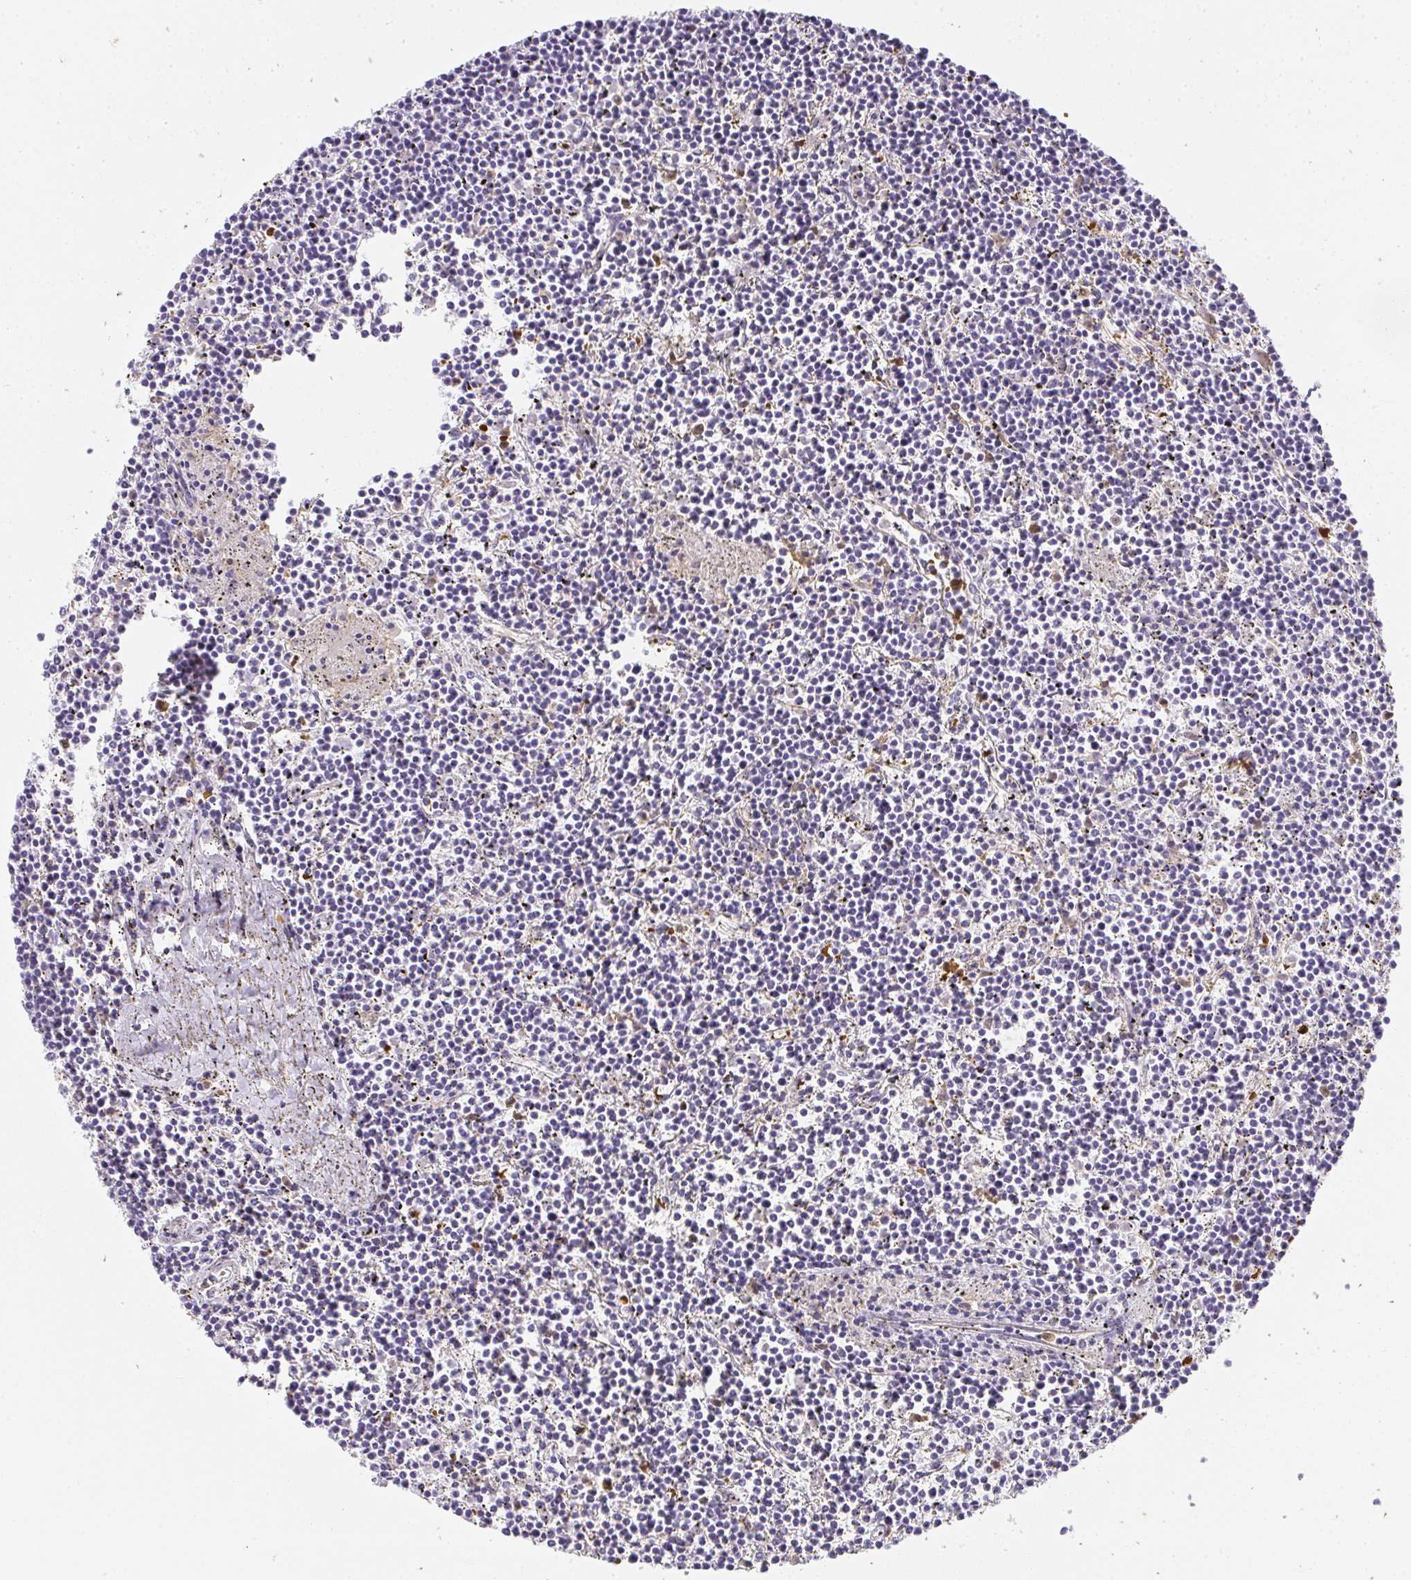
{"staining": {"intensity": "negative", "quantity": "none", "location": "none"}, "tissue": "lymphoma", "cell_type": "Tumor cells", "image_type": "cancer", "snomed": [{"axis": "morphology", "description": "Malignant lymphoma, non-Hodgkin's type, Low grade"}, {"axis": "topography", "description": "Spleen"}], "caption": "Protein analysis of lymphoma demonstrates no significant expression in tumor cells.", "gene": "HK3", "patient": {"sex": "female", "age": 19}}